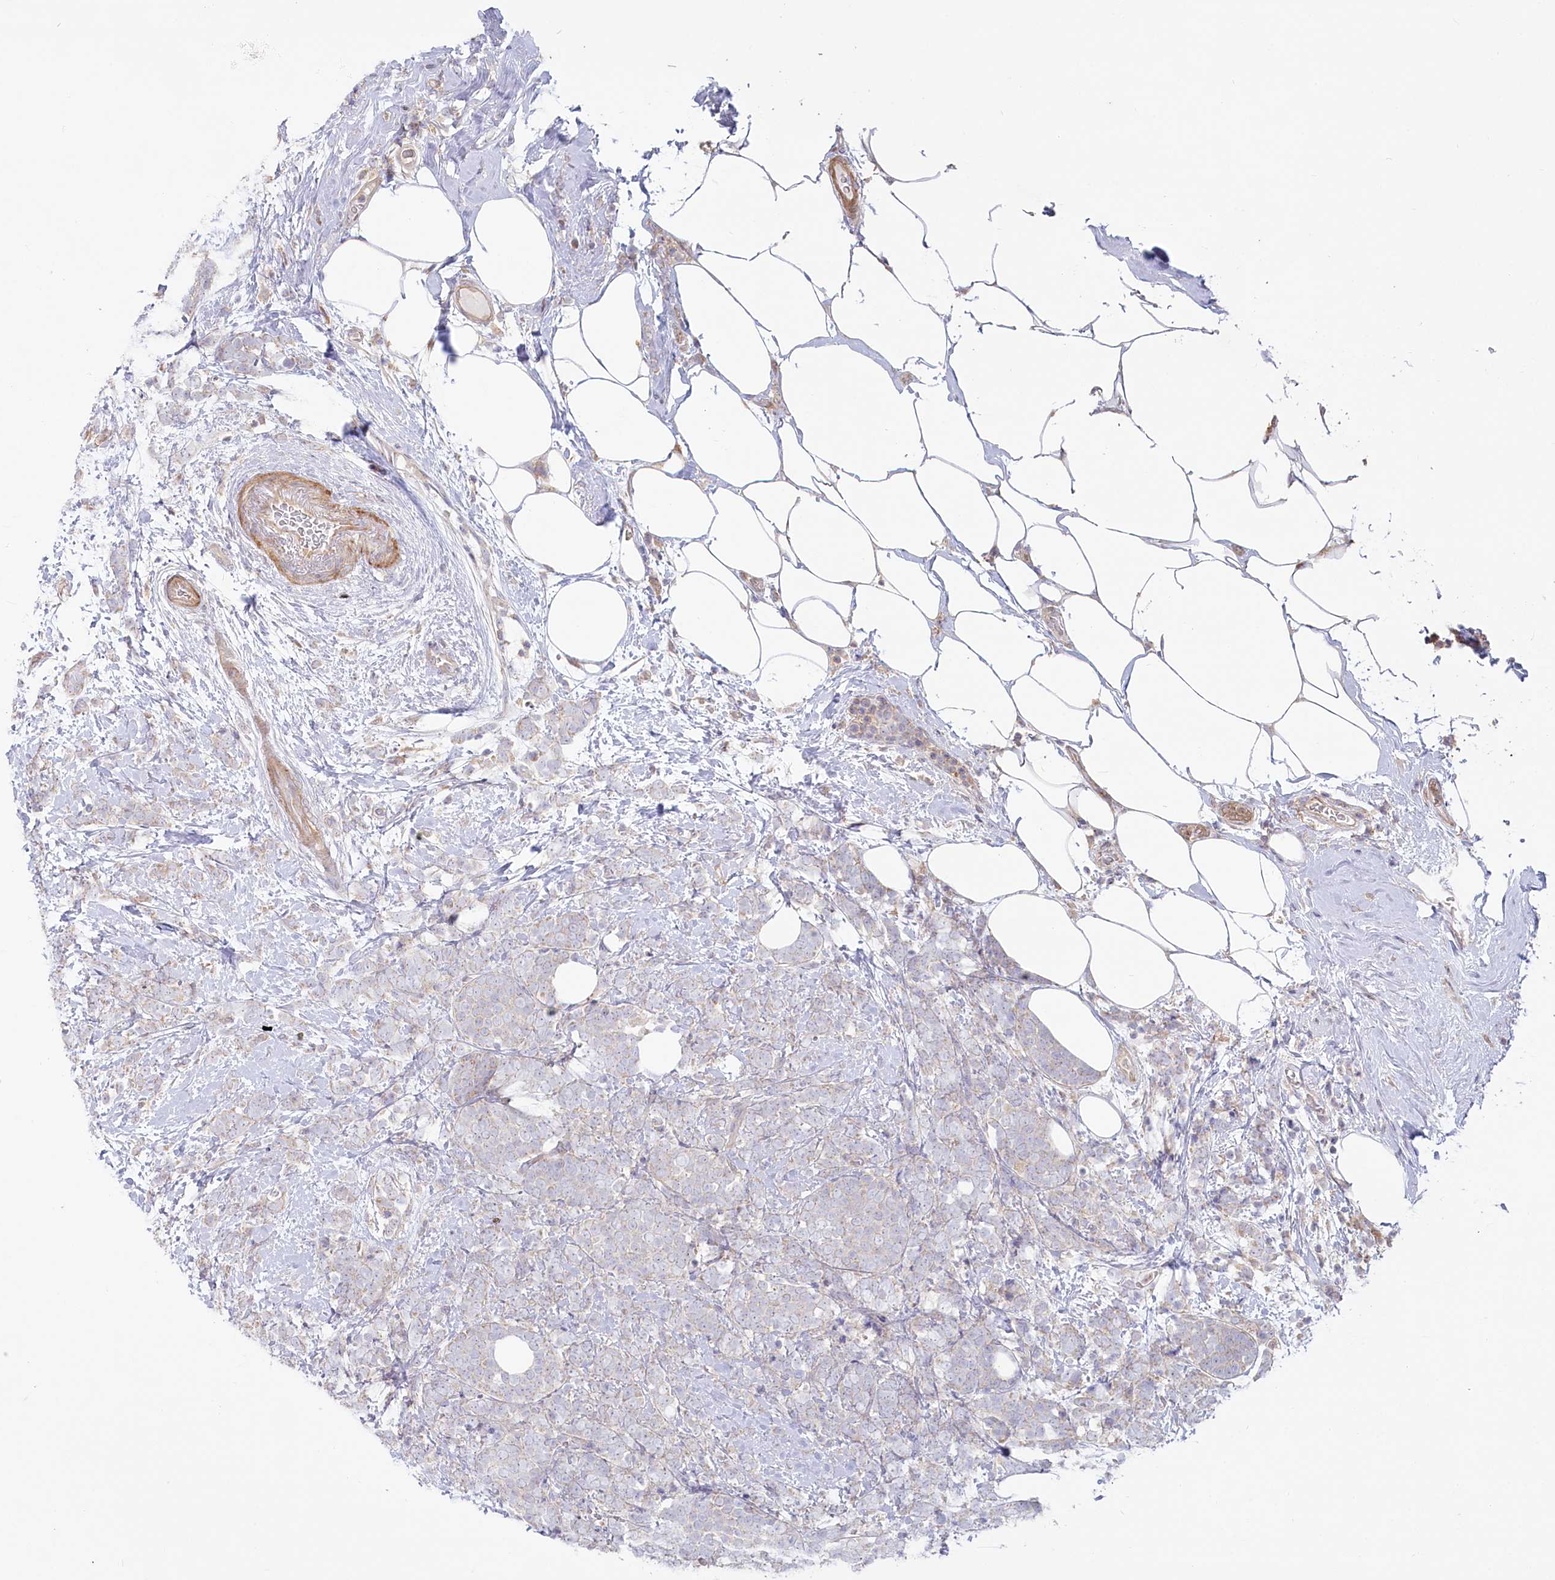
{"staining": {"intensity": "negative", "quantity": "none", "location": "none"}, "tissue": "breast cancer", "cell_type": "Tumor cells", "image_type": "cancer", "snomed": [{"axis": "morphology", "description": "Lobular carcinoma"}, {"axis": "topography", "description": "Breast"}], "caption": "A histopathology image of human lobular carcinoma (breast) is negative for staining in tumor cells.", "gene": "MTG1", "patient": {"sex": "female", "age": 58}}